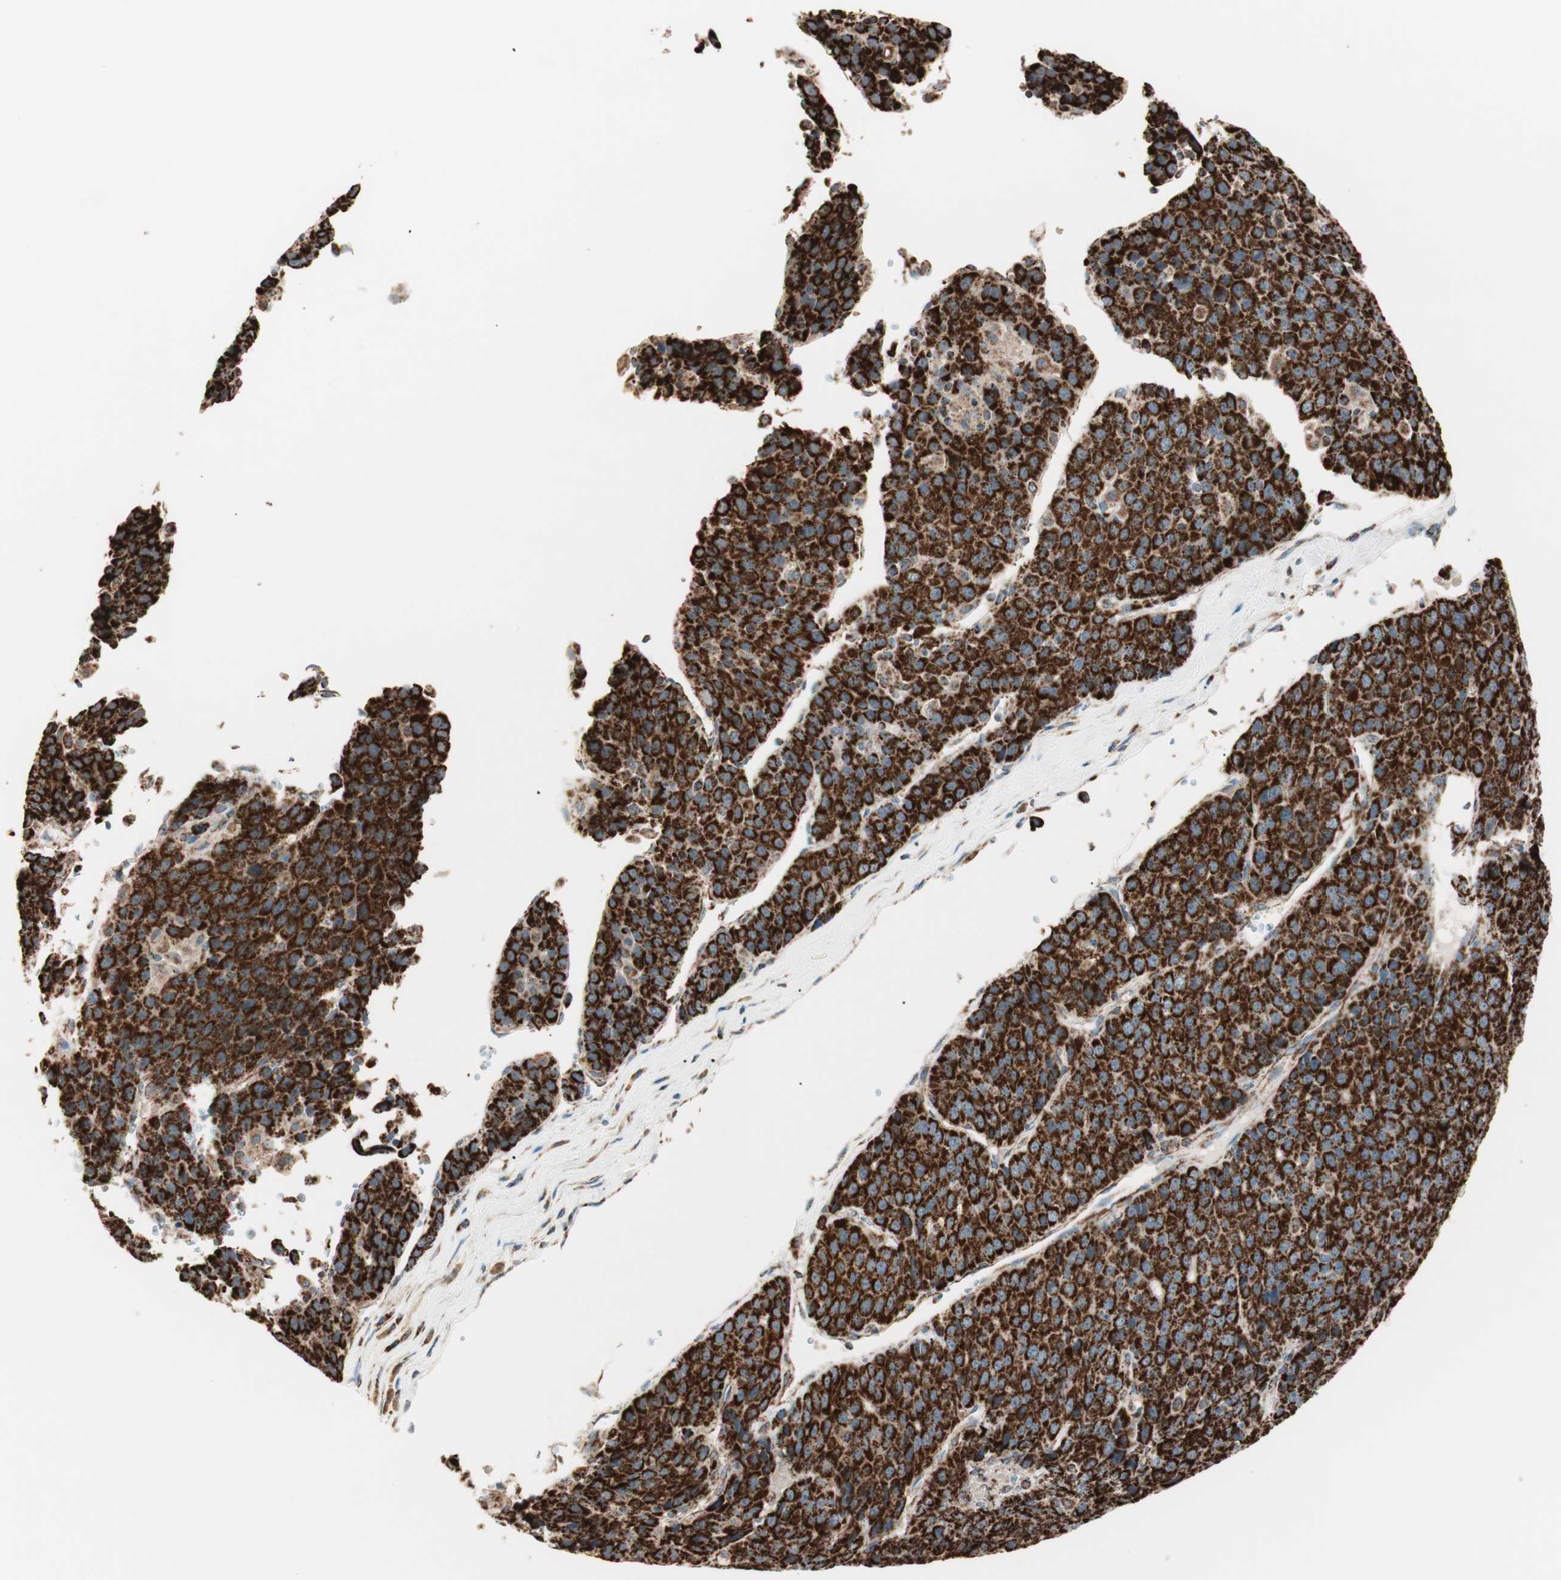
{"staining": {"intensity": "strong", "quantity": ">75%", "location": "cytoplasmic/membranous"}, "tissue": "liver cancer", "cell_type": "Tumor cells", "image_type": "cancer", "snomed": [{"axis": "morphology", "description": "Carcinoma, Hepatocellular, NOS"}, {"axis": "topography", "description": "Liver"}], "caption": "Liver cancer (hepatocellular carcinoma) stained for a protein demonstrates strong cytoplasmic/membranous positivity in tumor cells. Ihc stains the protein of interest in brown and the nuclei are stained blue.", "gene": "TOMM22", "patient": {"sex": "female", "age": 53}}